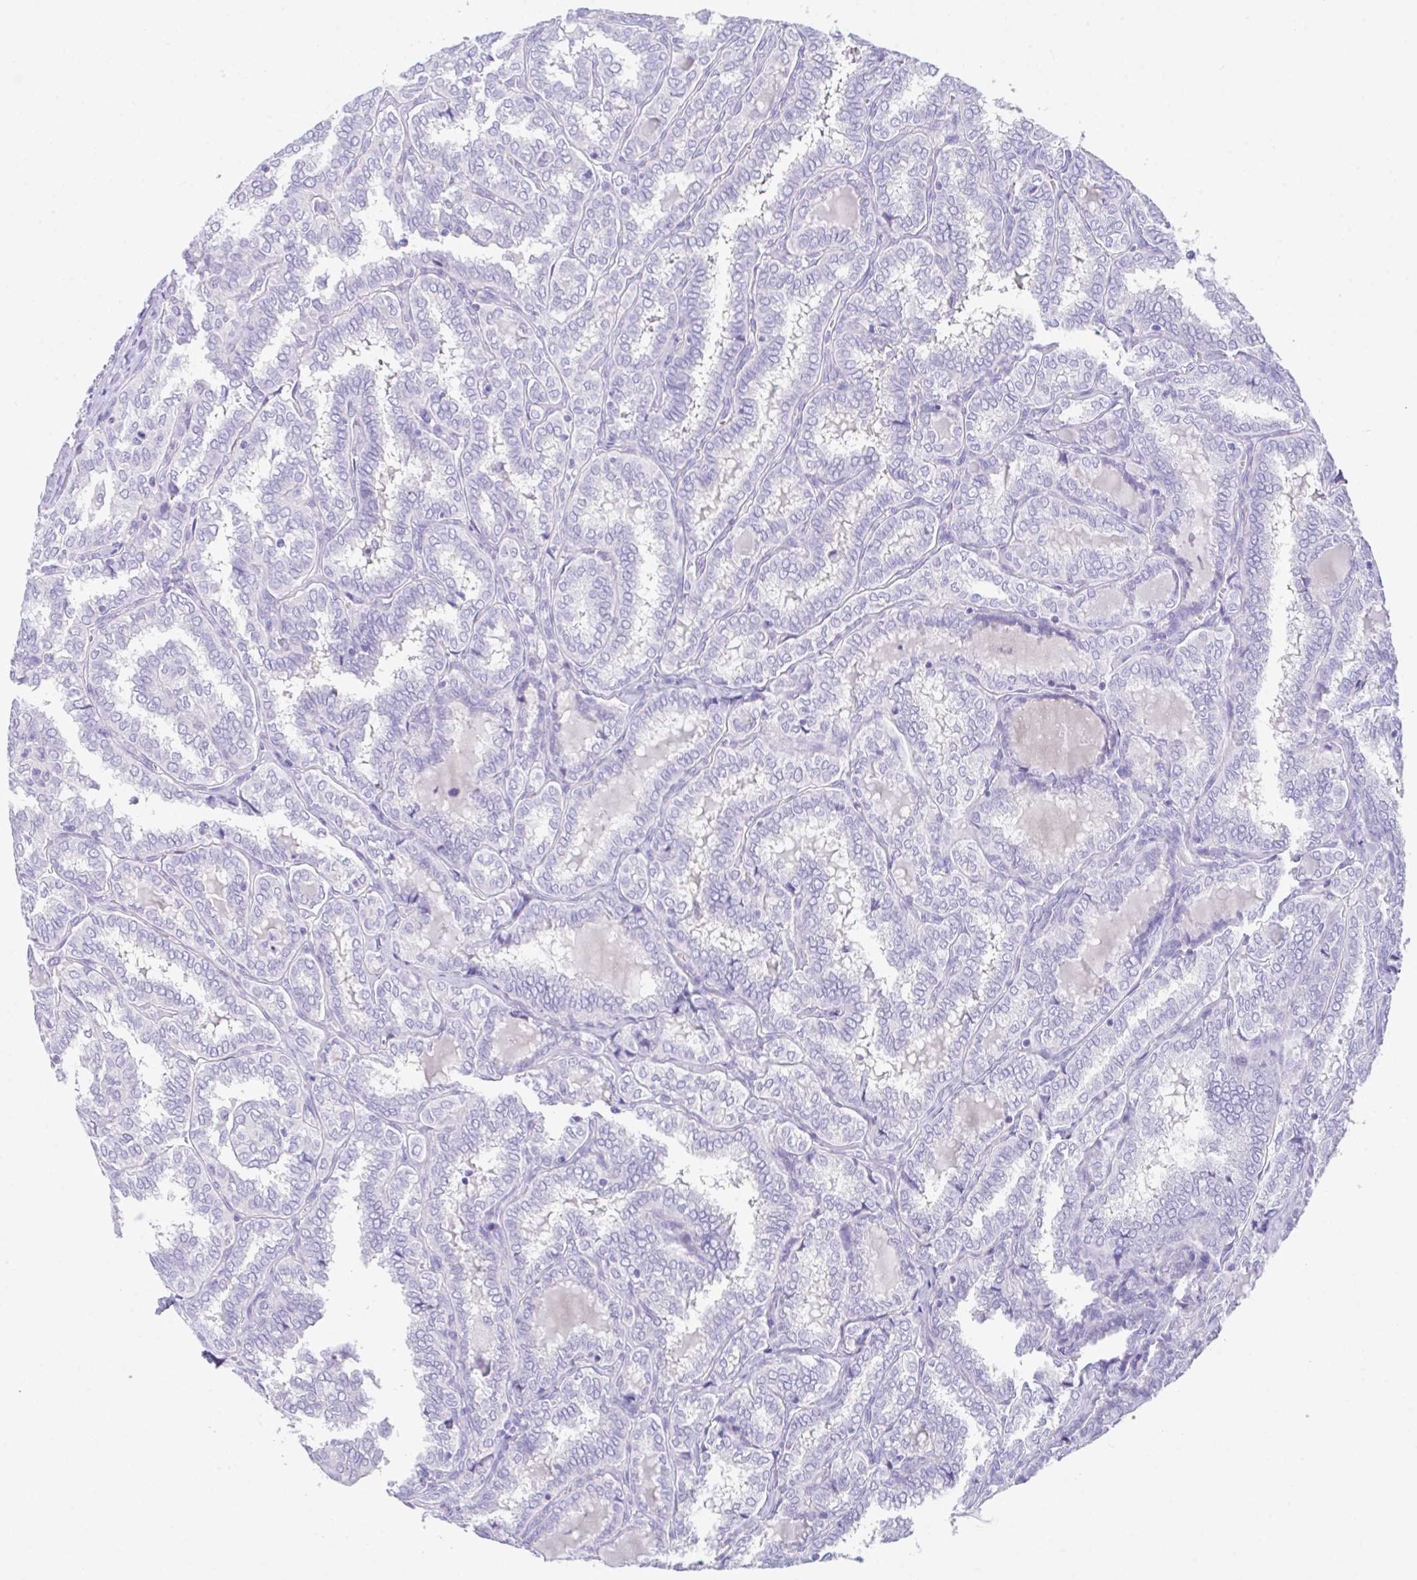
{"staining": {"intensity": "negative", "quantity": "none", "location": "none"}, "tissue": "thyroid cancer", "cell_type": "Tumor cells", "image_type": "cancer", "snomed": [{"axis": "morphology", "description": "Papillary adenocarcinoma, NOS"}, {"axis": "topography", "description": "Thyroid gland"}], "caption": "Immunohistochemistry micrograph of neoplastic tissue: human papillary adenocarcinoma (thyroid) stained with DAB (3,3'-diaminobenzidine) displays no significant protein staining in tumor cells. (DAB (3,3'-diaminobenzidine) immunohistochemistry (IHC), high magnification).", "gene": "HACD4", "patient": {"sex": "female", "age": 30}}